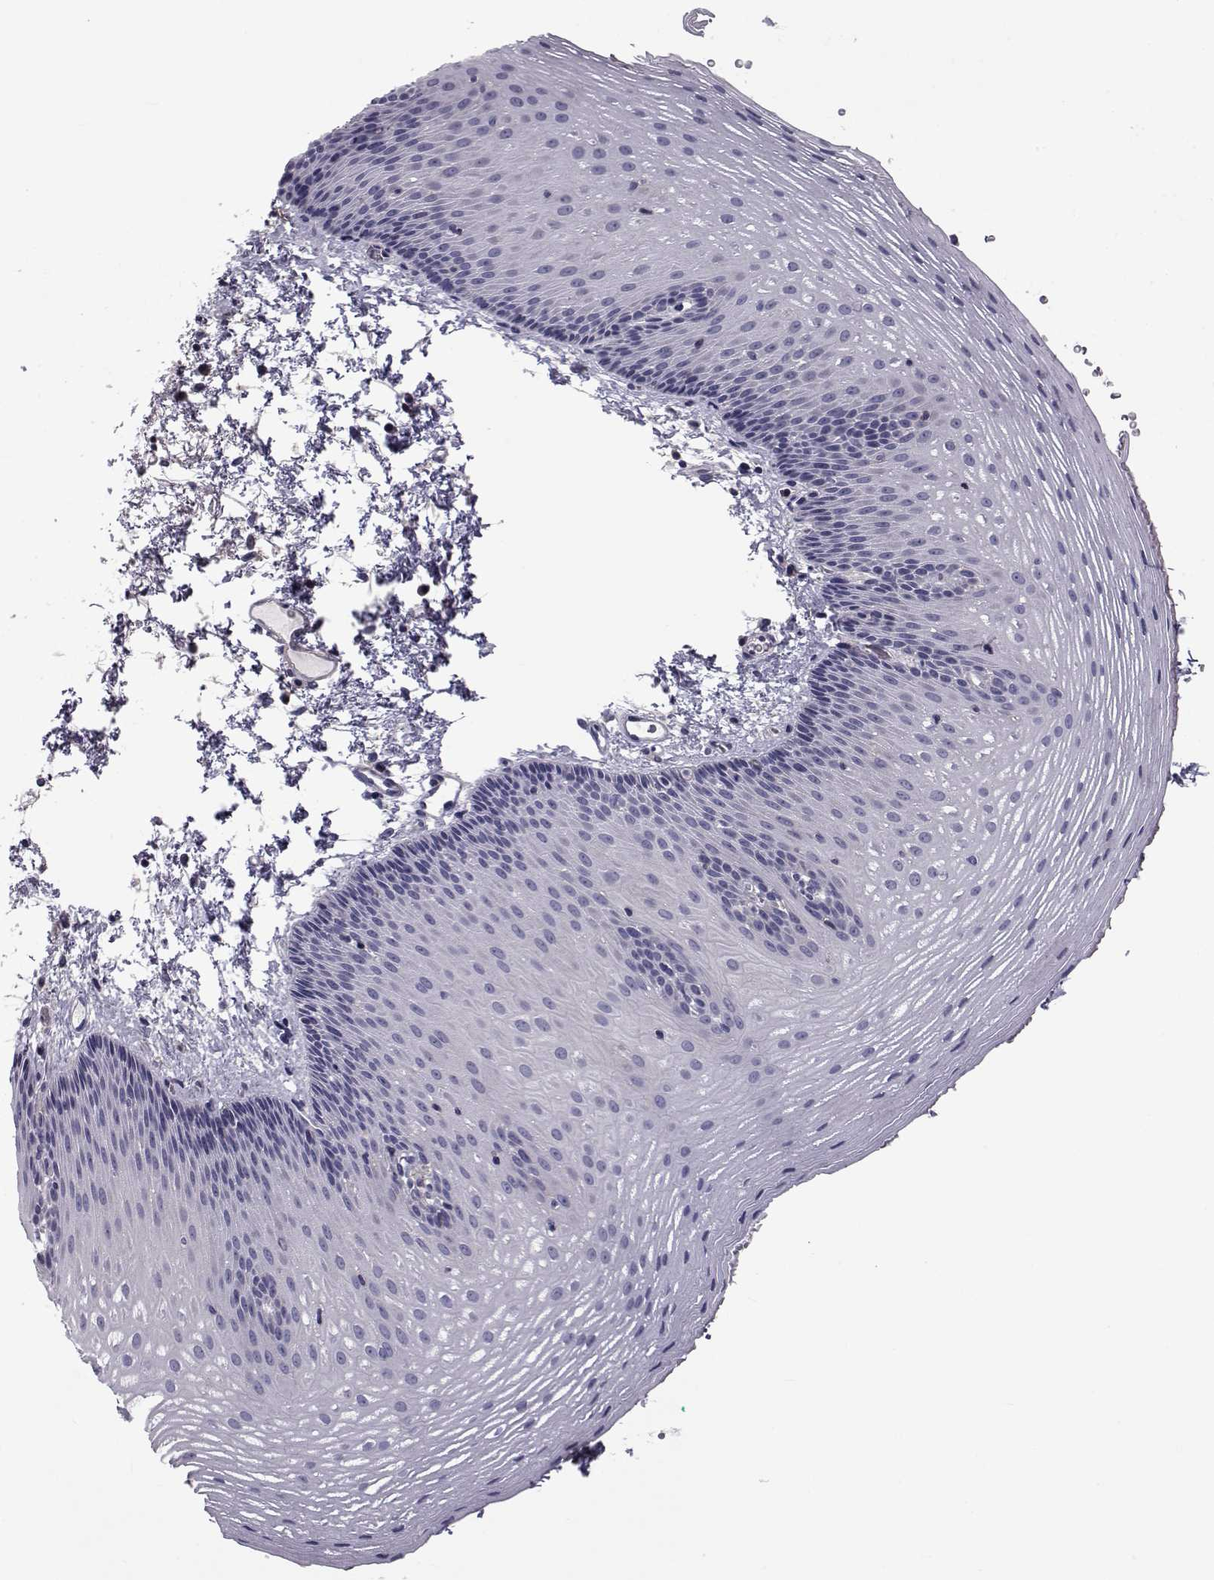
{"staining": {"intensity": "negative", "quantity": "none", "location": "none"}, "tissue": "esophagus", "cell_type": "Squamous epithelial cells", "image_type": "normal", "snomed": [{"axis": "morphology", "description": "Normal tissue, NOS"}, {"axis": "topography", "description": "Esophagus"}], "caption": "High magnification brightfield microscopy of benign esophagus stained with DAB (brown) and counterstained with hematoxylin (blue): squamous epithelial cells show no significant expression. The staining is performed using DAB (3,3'-diaminobenzidine) brown chromogen with nuclei counter-stained in using hematoxylin.", "gene": "LRRC27", "patient": {"sex": "male", "age": 76}}